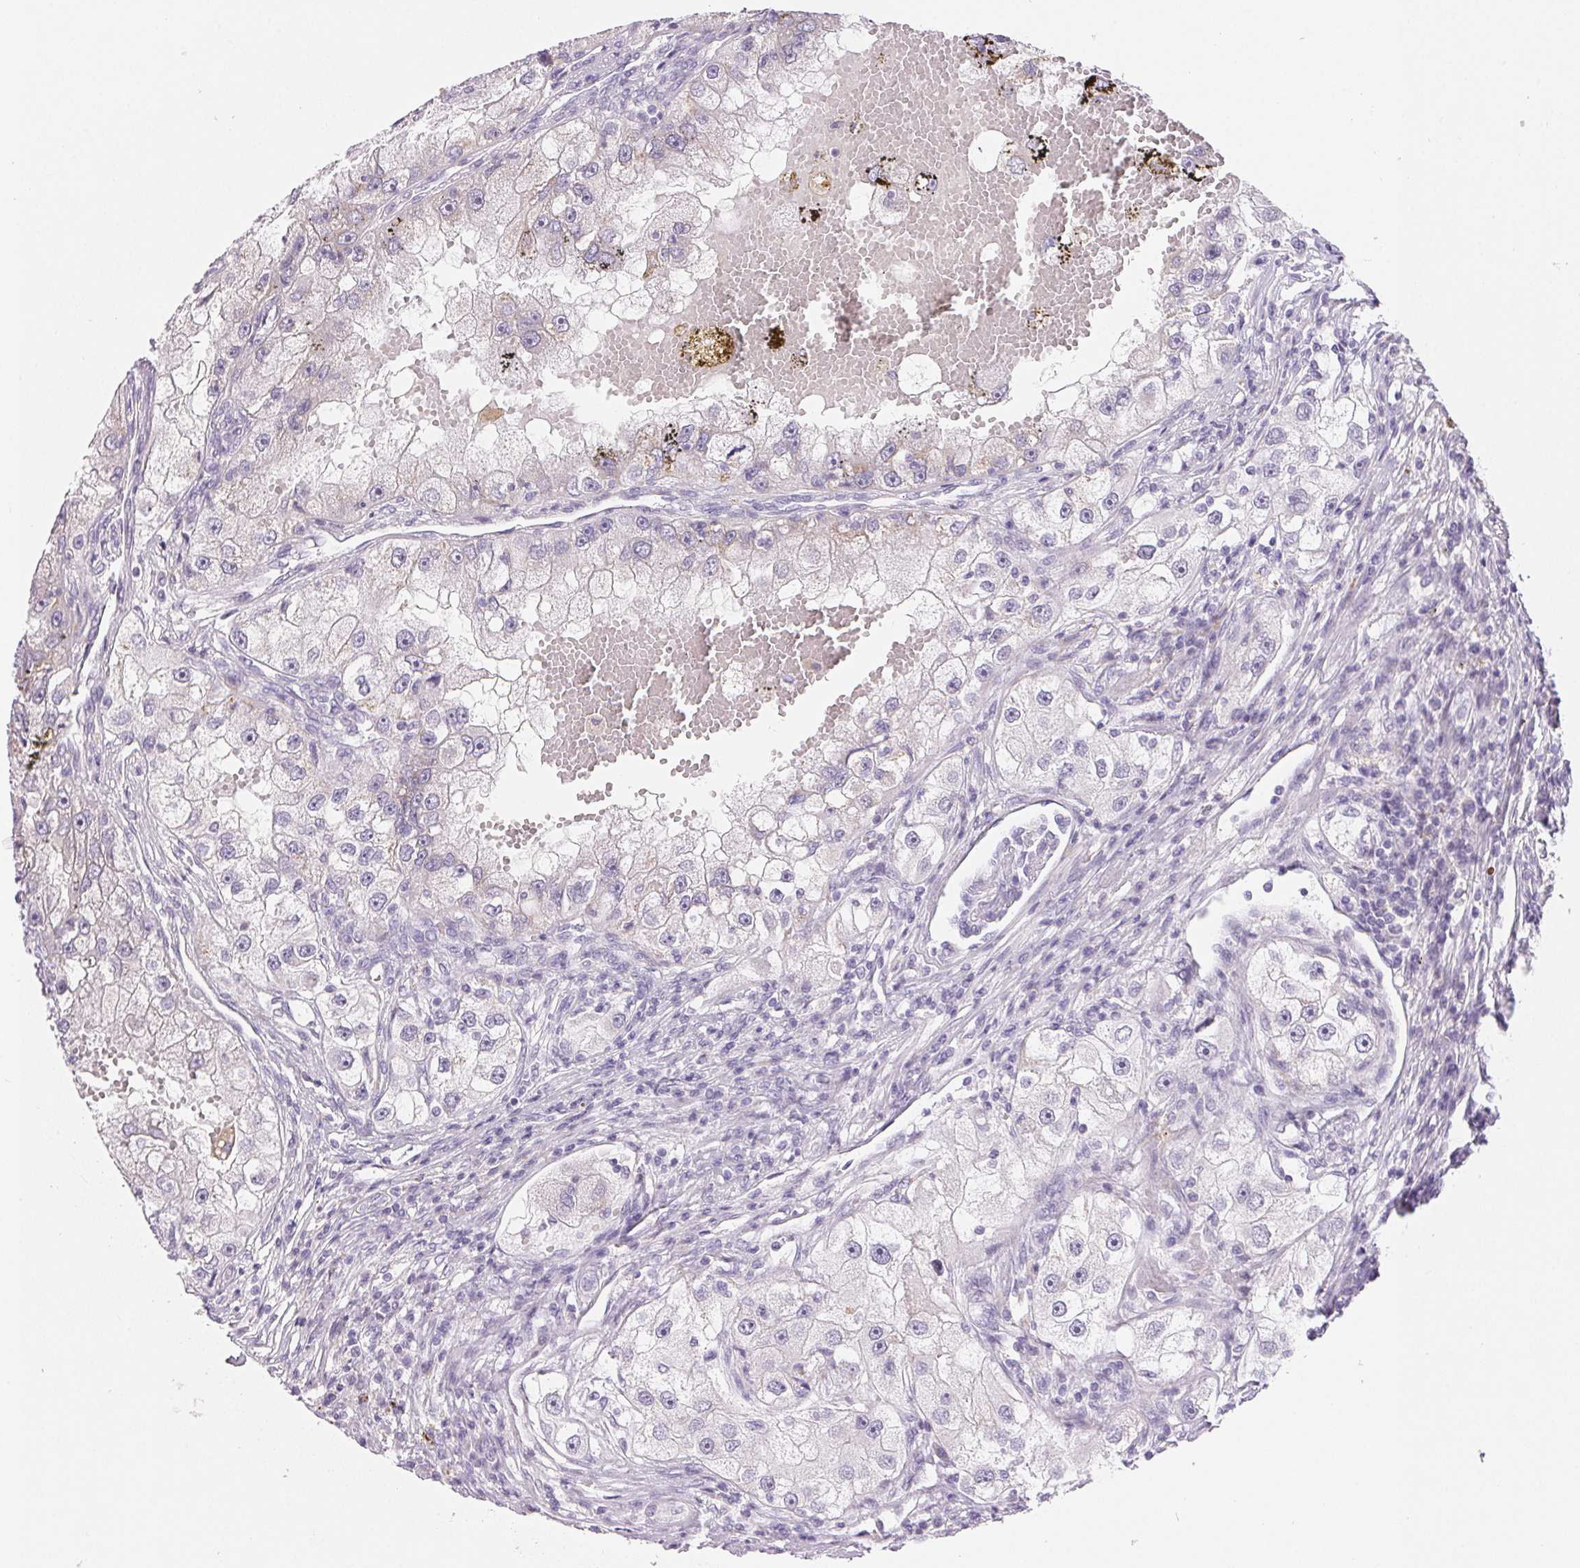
{"staining": {"intensity": "negative", "quantity": "none", "location": "none"}, "tissue": "renal cancer", "cell_type": "Tumor cells", "image_type": "cancer", "snomed": [{"axis": "morphology", "description": "Adenocarcinoma, NOS"}, {"axis": "topography", "description": "Kidney"}], "caption": "IHC histopathology image of human renal cancer stained for a protein (brown), which reveals no expression in tumor cells.", "gene": "BPIFB2", "patient": {"sex": "male", "age": 63}}